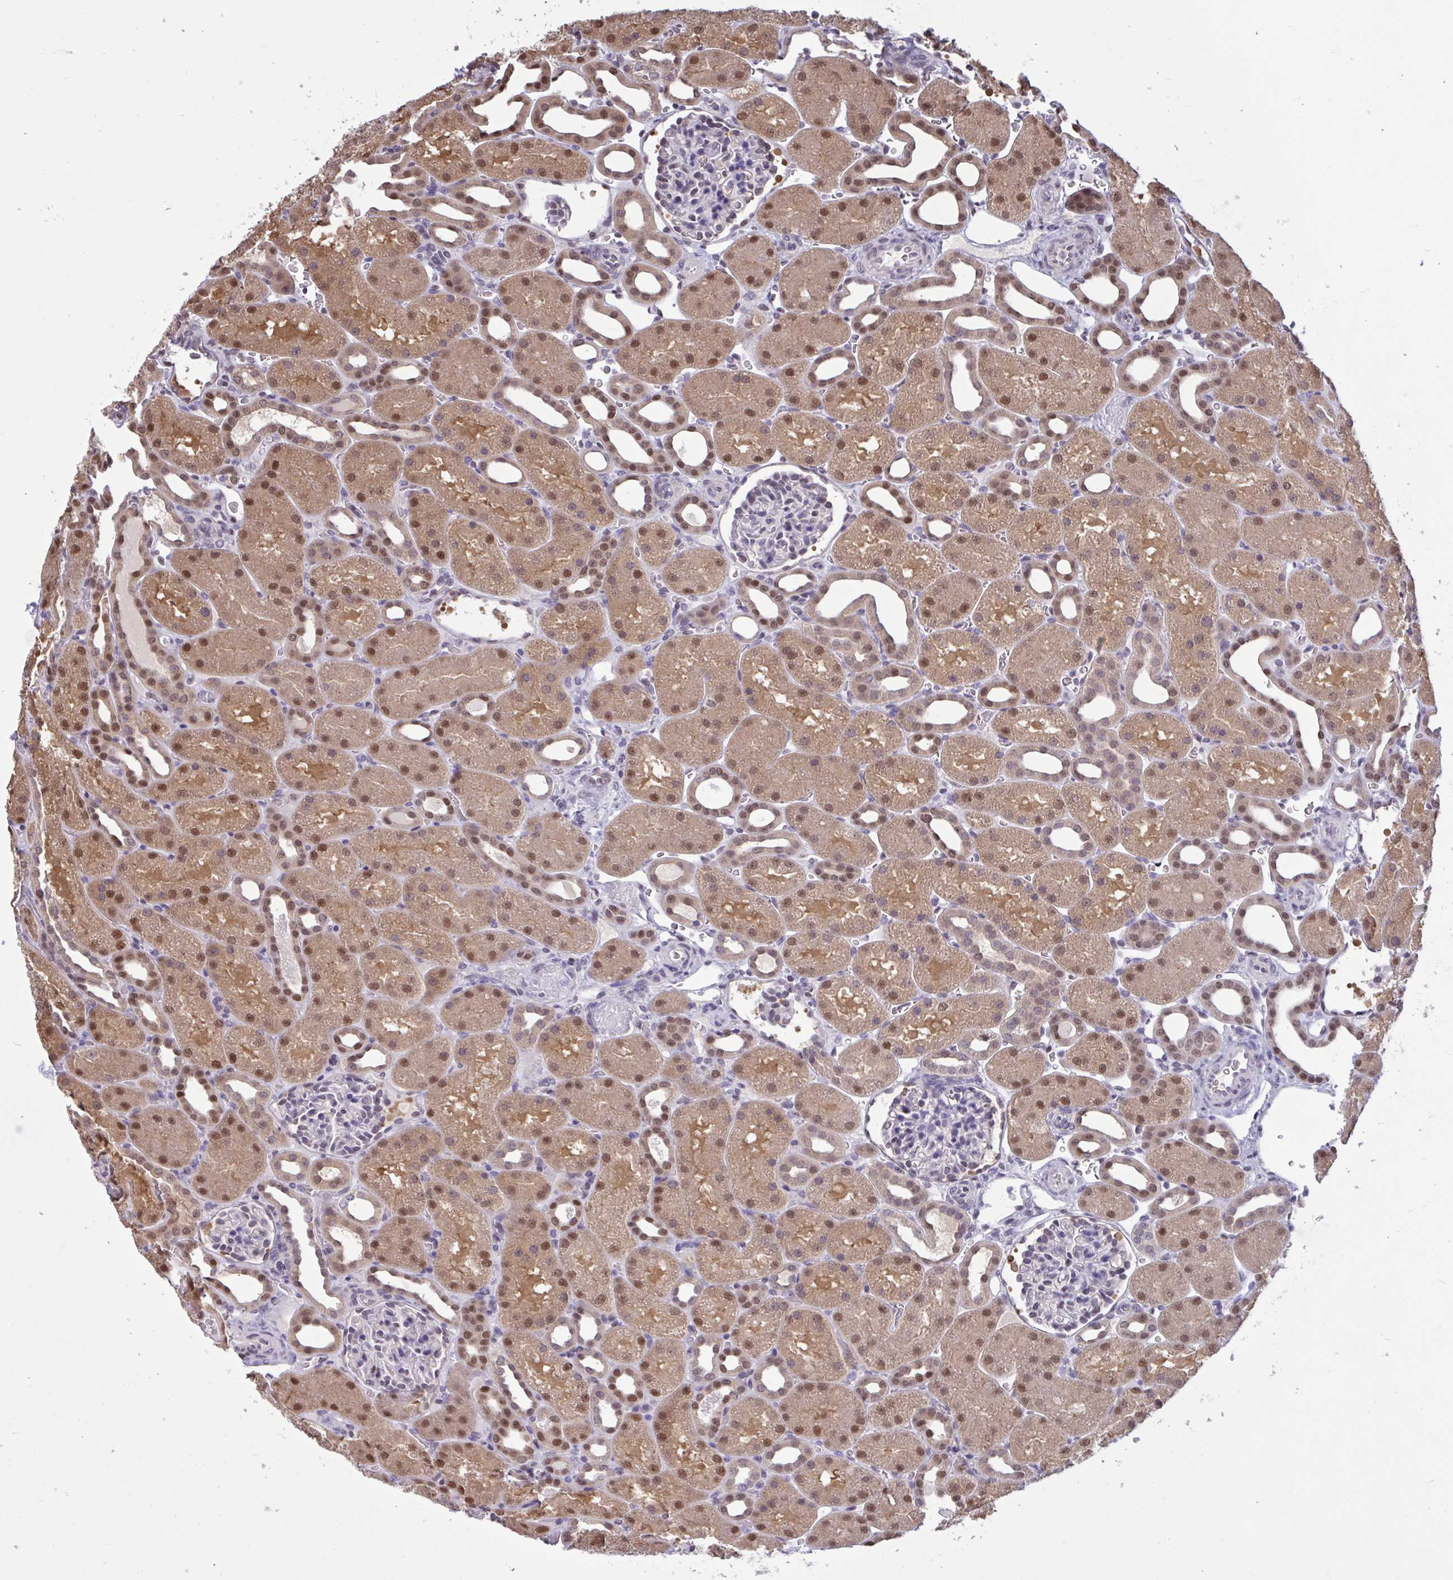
{"staining": {"intensity": "weak", "quantity": "25%-75%", "location": "nuclear"}, "tissue": "kidney", "cell_type": "Cells in glomeruli", "image_type": "normal", "snomed": [{"axis": "morphology", "description": "Normal tissue, NOS"}, {"axis": "topography", "description": "Kidney"}], "caption": "The photomicrograph exhibits immunohistochemical staining of unremarkable kidney. There is weak nuclear staining is appreciated in about 25%-75% of cells in glomeruli. (DAB (3,3'-diaminobenzidine) = brown stain, brightfield microscopy at high magnification).", "gene": "RBL1", "patient": {"sex": "male", "age": 2}}